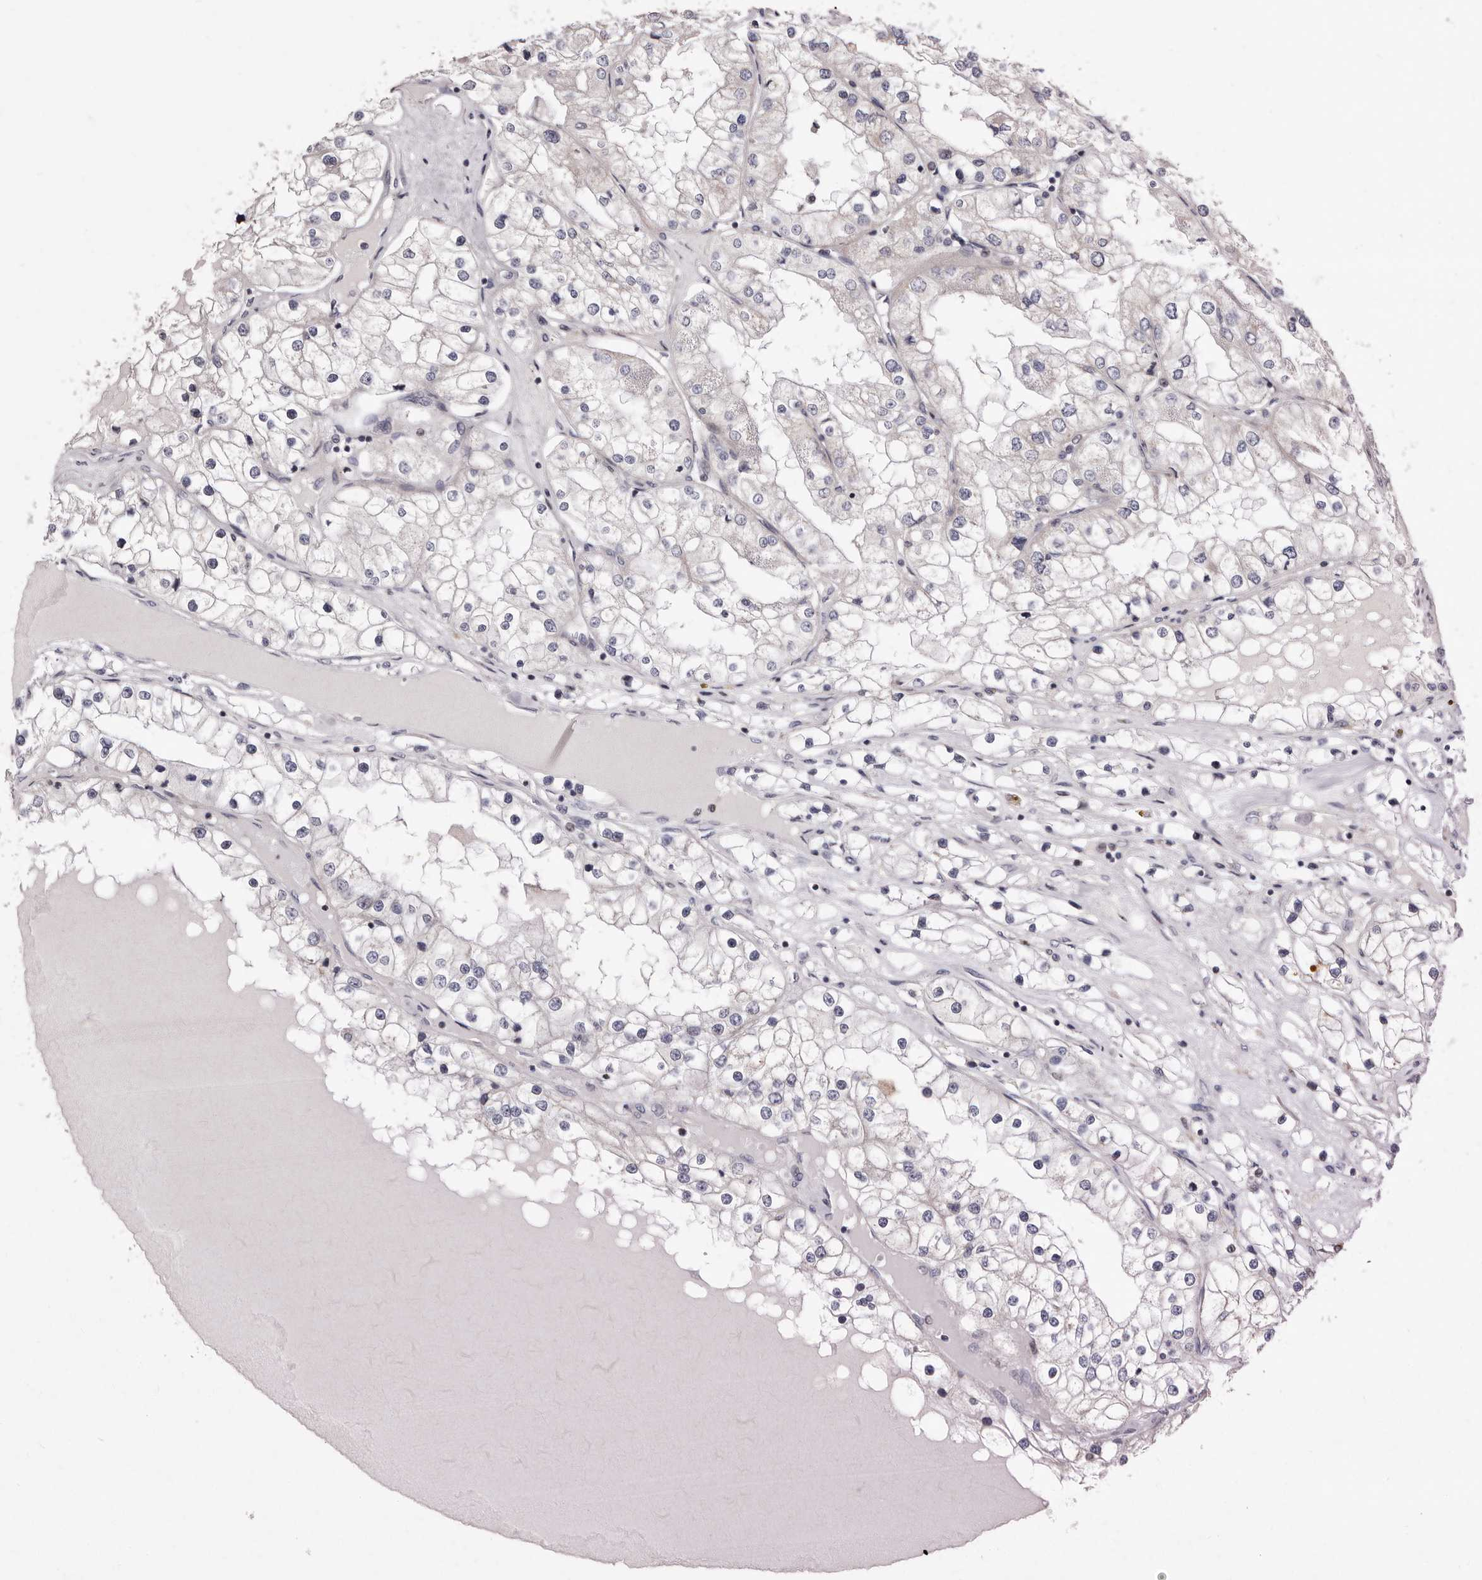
{"staining": {"intensity": "negative", "quantity": "none", "location": "none"}, "tissue": "renal cancer", "cell_type": "Tumor cells", "image_type": "cancer", "snomed": [{"axis": "morphology", "description": "Adenocarcinoma, NOS"}, {"axis": "topography", "description": "Kidney"}], "caption": "Protein analysis of adenocarcinoma (renal) displays no significant positivity in tumor cells.", "gene": "TIMM17B", "patient": {"sex": "male", "age": 68}}